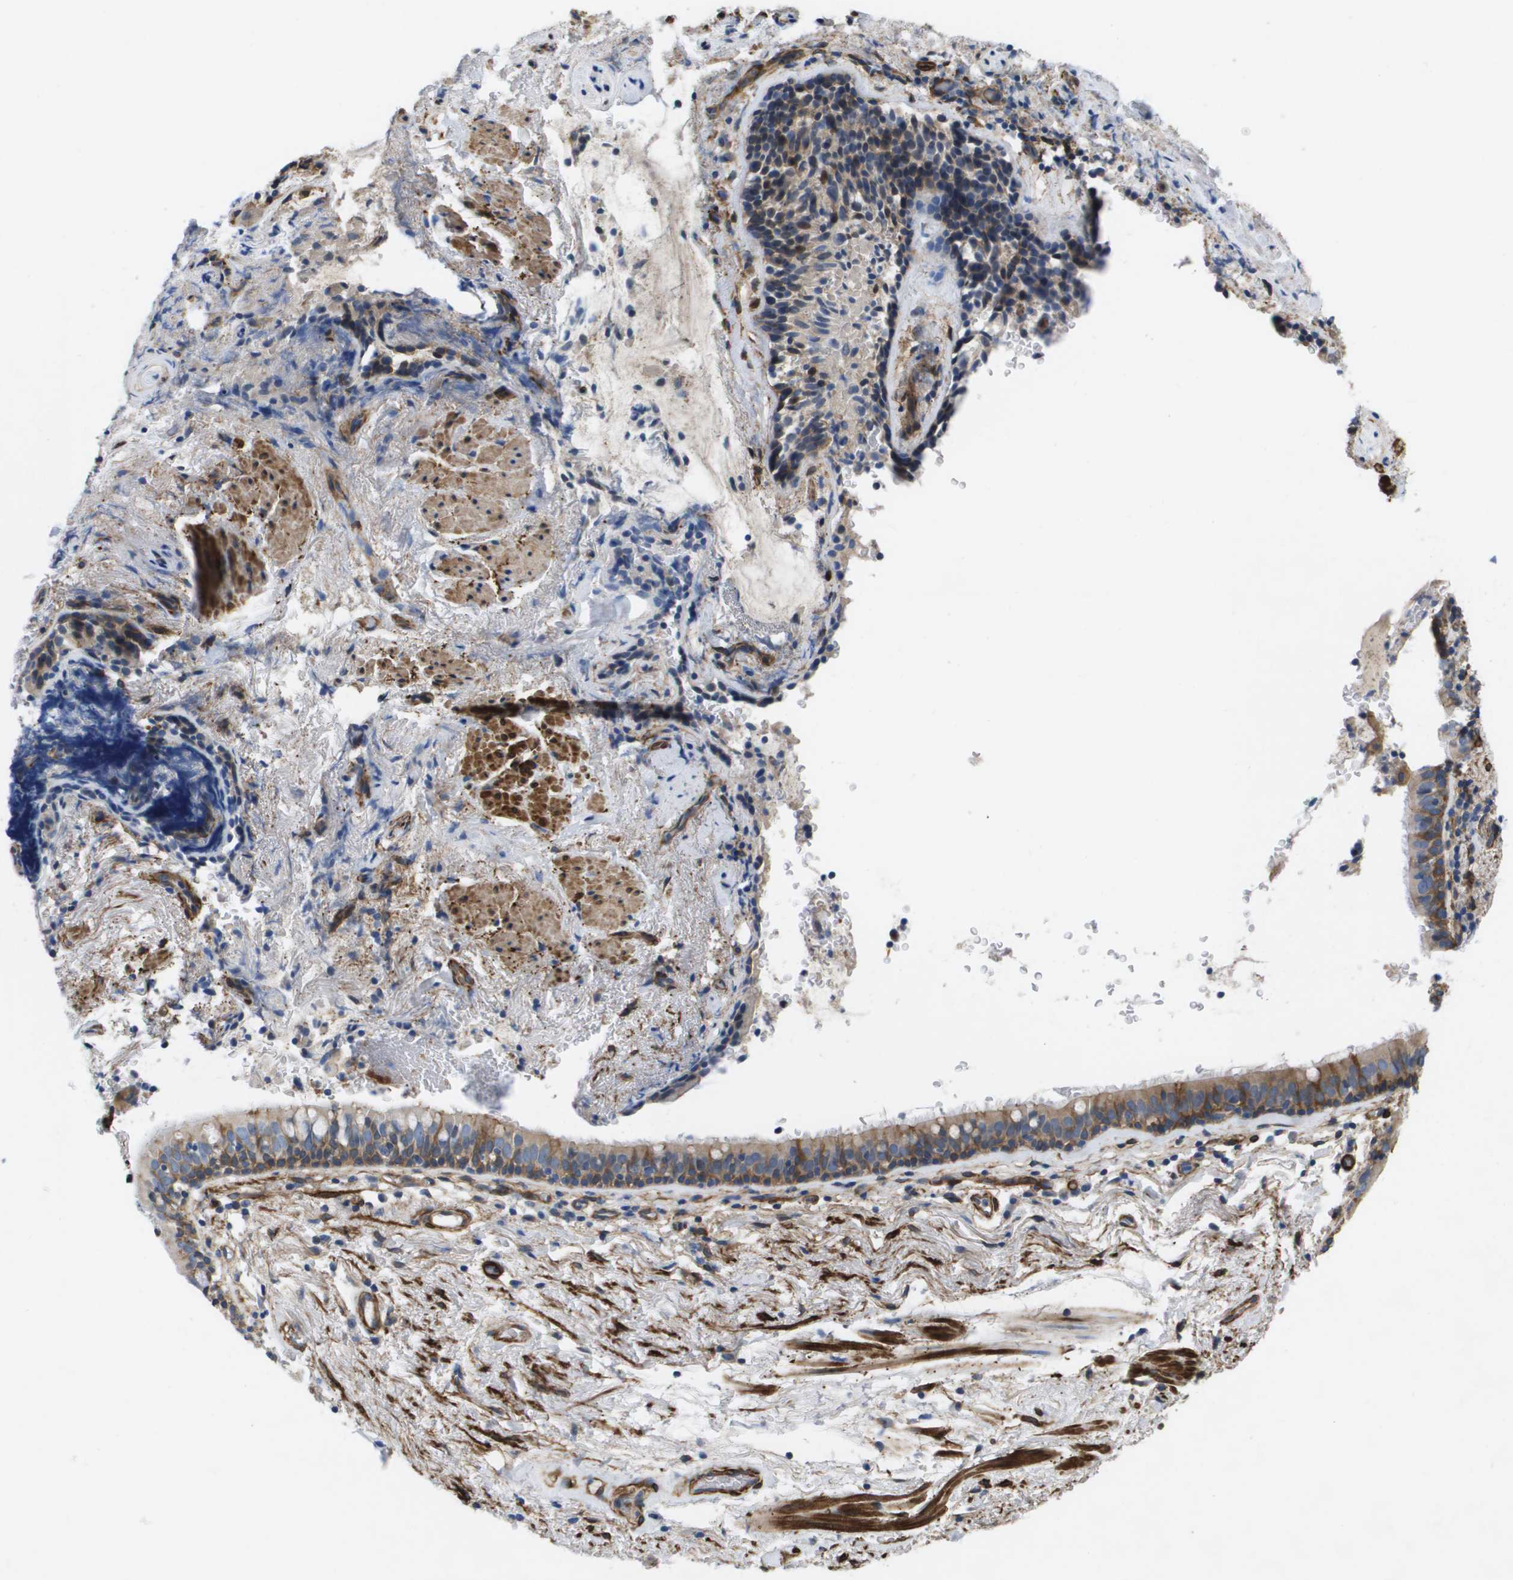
{"staining": {"intensity": "moderate", "quantity": "25%-75%", "location": "cytoplasmic/membranous"}, "tissue": "bronchus", "cell_type": "Respiratory epithelial cells", "image_type": "normal", "snomed": [{"axis": "morphology", "description": "Normal tissue, NOS"}, {"axis": "morphology", "description": "Inflammation, NOS"}, {"axis": "topography", "description": "Cartilage tissue"}, {"axis": "topography", "description": "Bronchus"}], "caption": "Respiratory epithelial cells display moderate cytoplasmic/membranous positivity in approximately 25%-75% of cells in normal bronchus.", "gene": "LPP", "patient": {"sex": "male", "age": 77}}